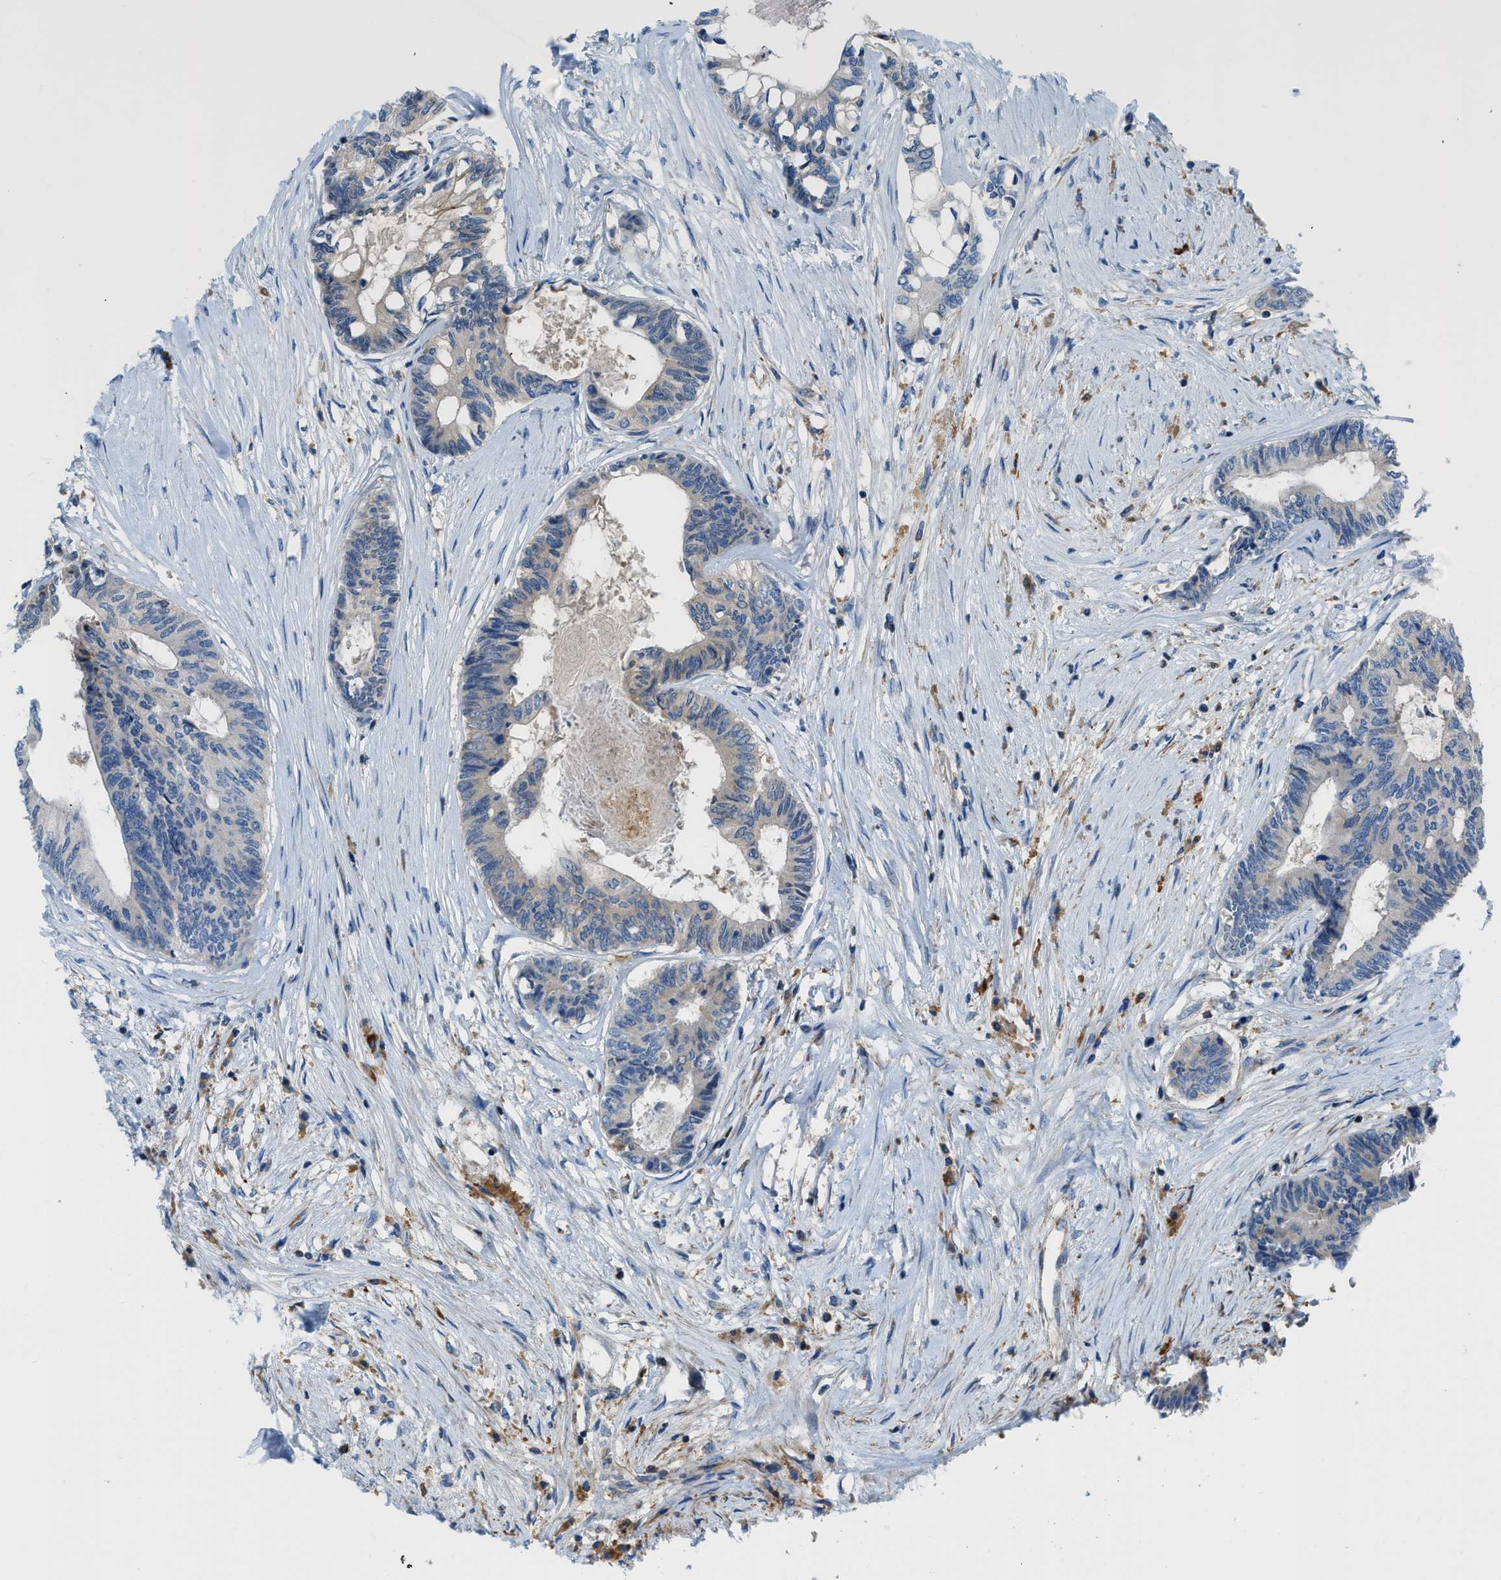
{"staining": {"intensity": "negative", "quantity": "none", "location": "none"}, "tissue": "colorectal cancer", "cell_type": "Tumor cells", "image_type": "cancer", "snomed": [{"axis": "morphology", "description": "Adenocarcinoma, NOS"}, {"axis": "topography", "description": "Rectum"}], "caption": "An image of colorectal cancer stained for a protein displays no brown staining in tumor cells.", "gene": "ZNF831", "patient": {"sex": "male", "age": 63}}